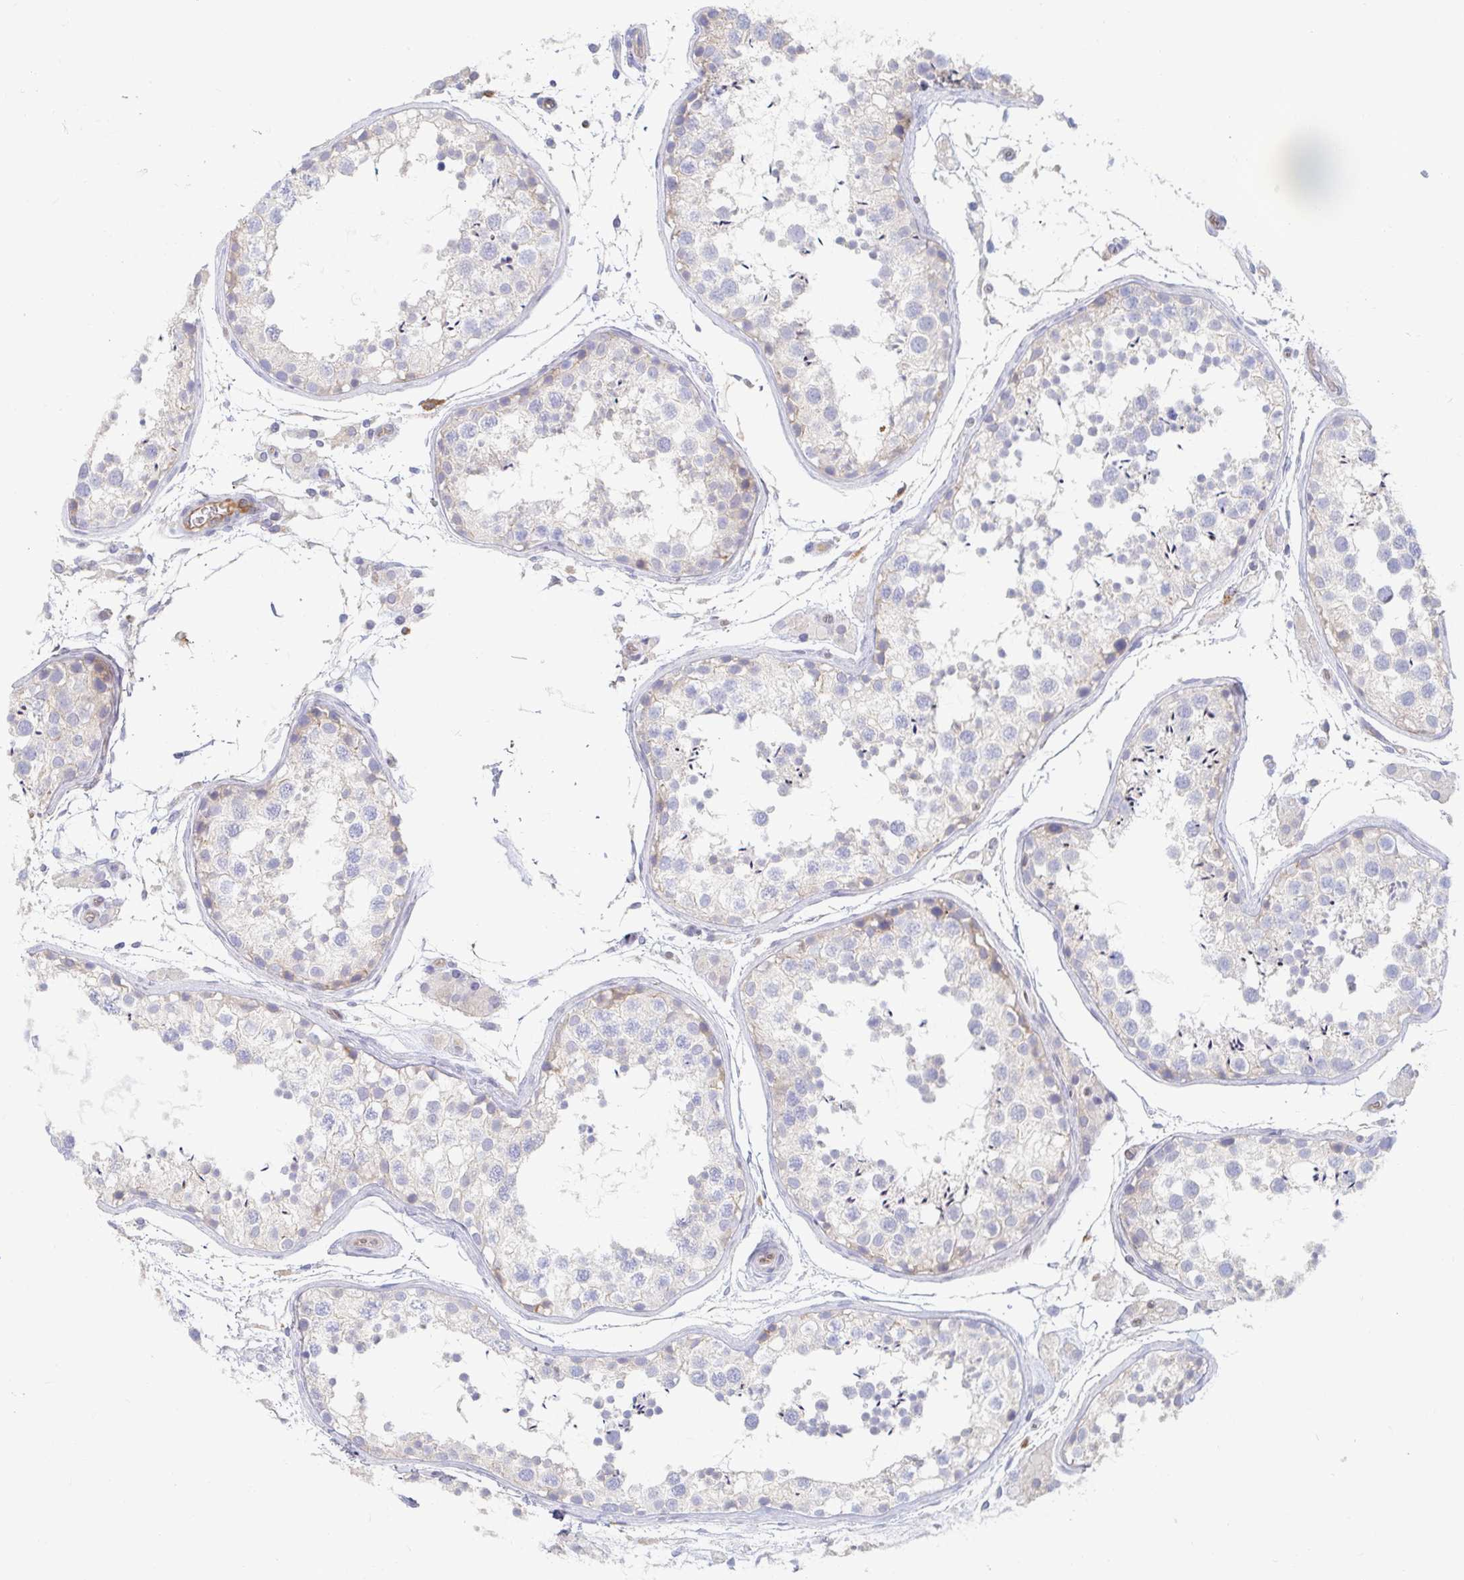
{"staining": {"intensity": "weak", "quantity": "<25%", "location": "cytoplasmic/membranous"}, "tissue": "testis", "cell_type": "Cells in seminiferous ducts", "image_type": "normal", "snomed": [{"axis": "morphology", "description": "Normal tissue, NOS"}, {"axis": "topography", "description": "Testis"}], "caption": "A micrograph of testis stained for a protein shows no brown staining in cells in seminiferous ducts. (Brightfield microscopy of DAB (3,3'-diaminobenzidine) IHC at high magnification).", "gene": "MYLK2", "patient": {"sex": "male", "age": 29}}